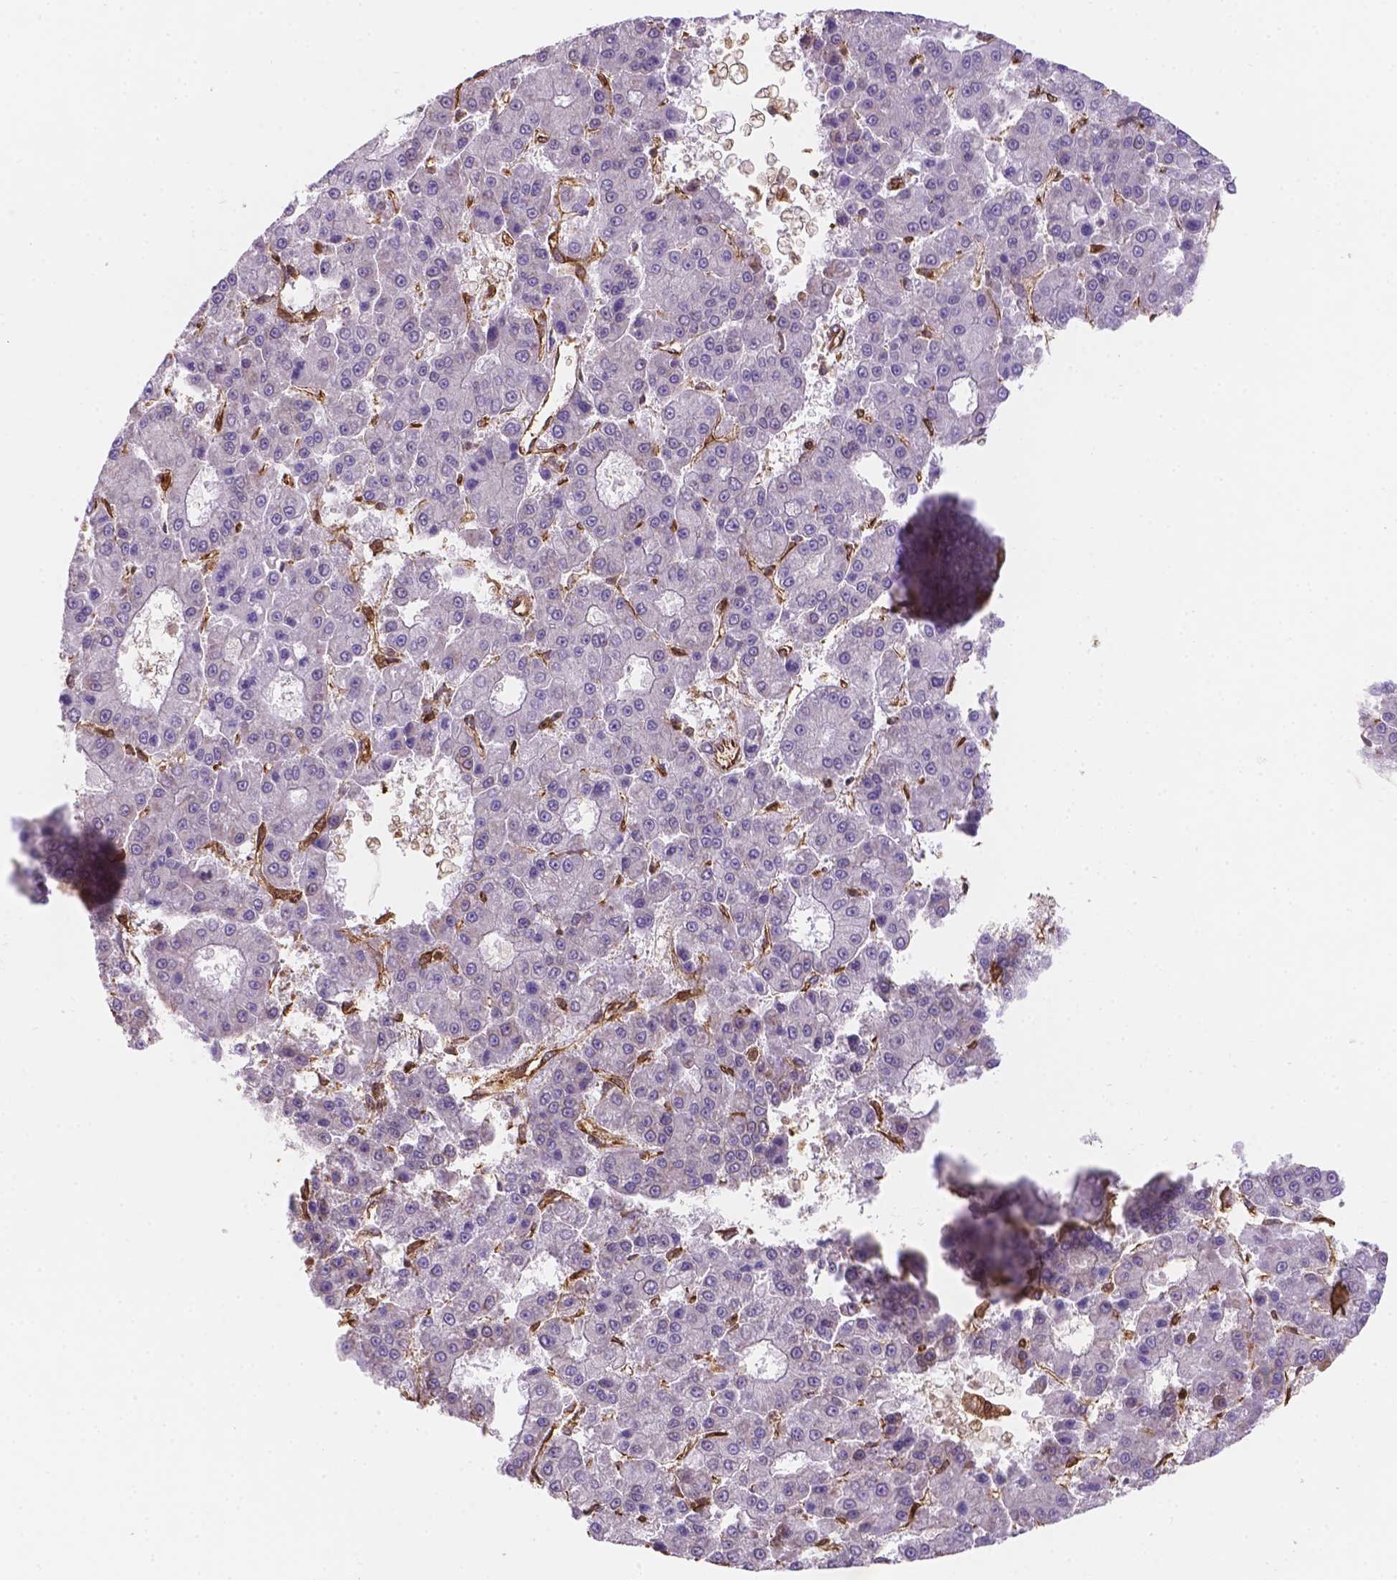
{"staining": {"intensity": "negative", "quantity": "none", "location": "none"}, "tissue": "liver cancer", "cell_type": "Tumor cells", "image_type": "cancer", "snomed": [{"axis": "morphology", "description": "Carcinoma, Hepatocellular, NOS"}, {"axis": "topography", "description": "Liver"}], "caption": "Tumor cells are negative for protein expression in human liver hepatocellular carcinoma.", "gene": "DMWD", "patient": {"sex": "male", "age": 70}}